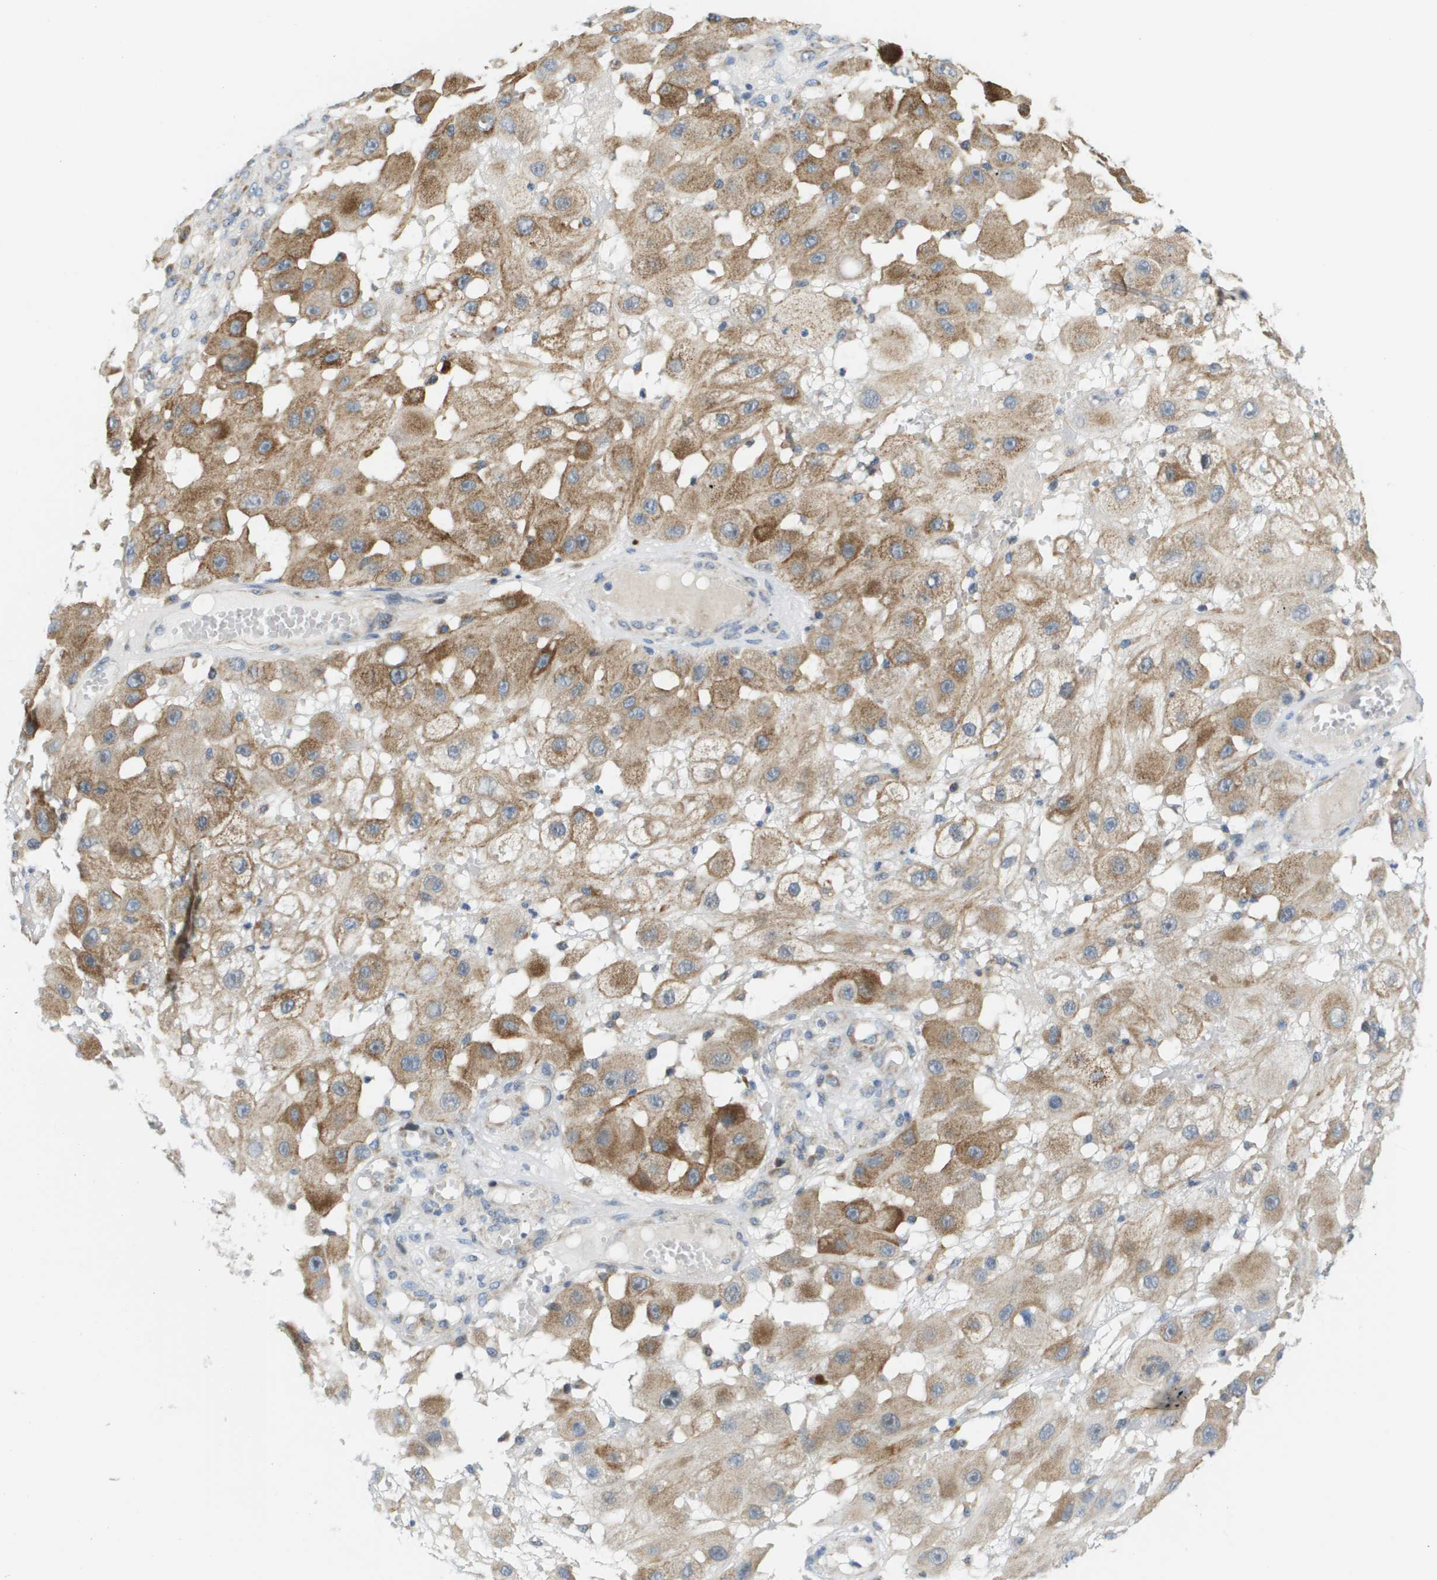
{"staining": {"intensity": "moderate", "quantity": ">75%", "location": "cytoplasmic/membranous"}, "tissue": "melanoma", "cell_type": "Tumor cells", "image_type": "cancer", "snomed": [{"axis": "morphology", "description": "Malignant melanoma, NOS"}, {"axis": "topography", "description": "Skin"}], "caption": "IHC micrograph of neoplastic tissue: human malignant melanoma stained using immunohistochemistry displays medium levels of moderate protein expression localized specifically in the cytoplasmic/membranous of tumor cells, appearing as a cytoplasmic/membranous brown color.", "gene": "KRT23", "patient": {"sex": "female", "age": 81}}